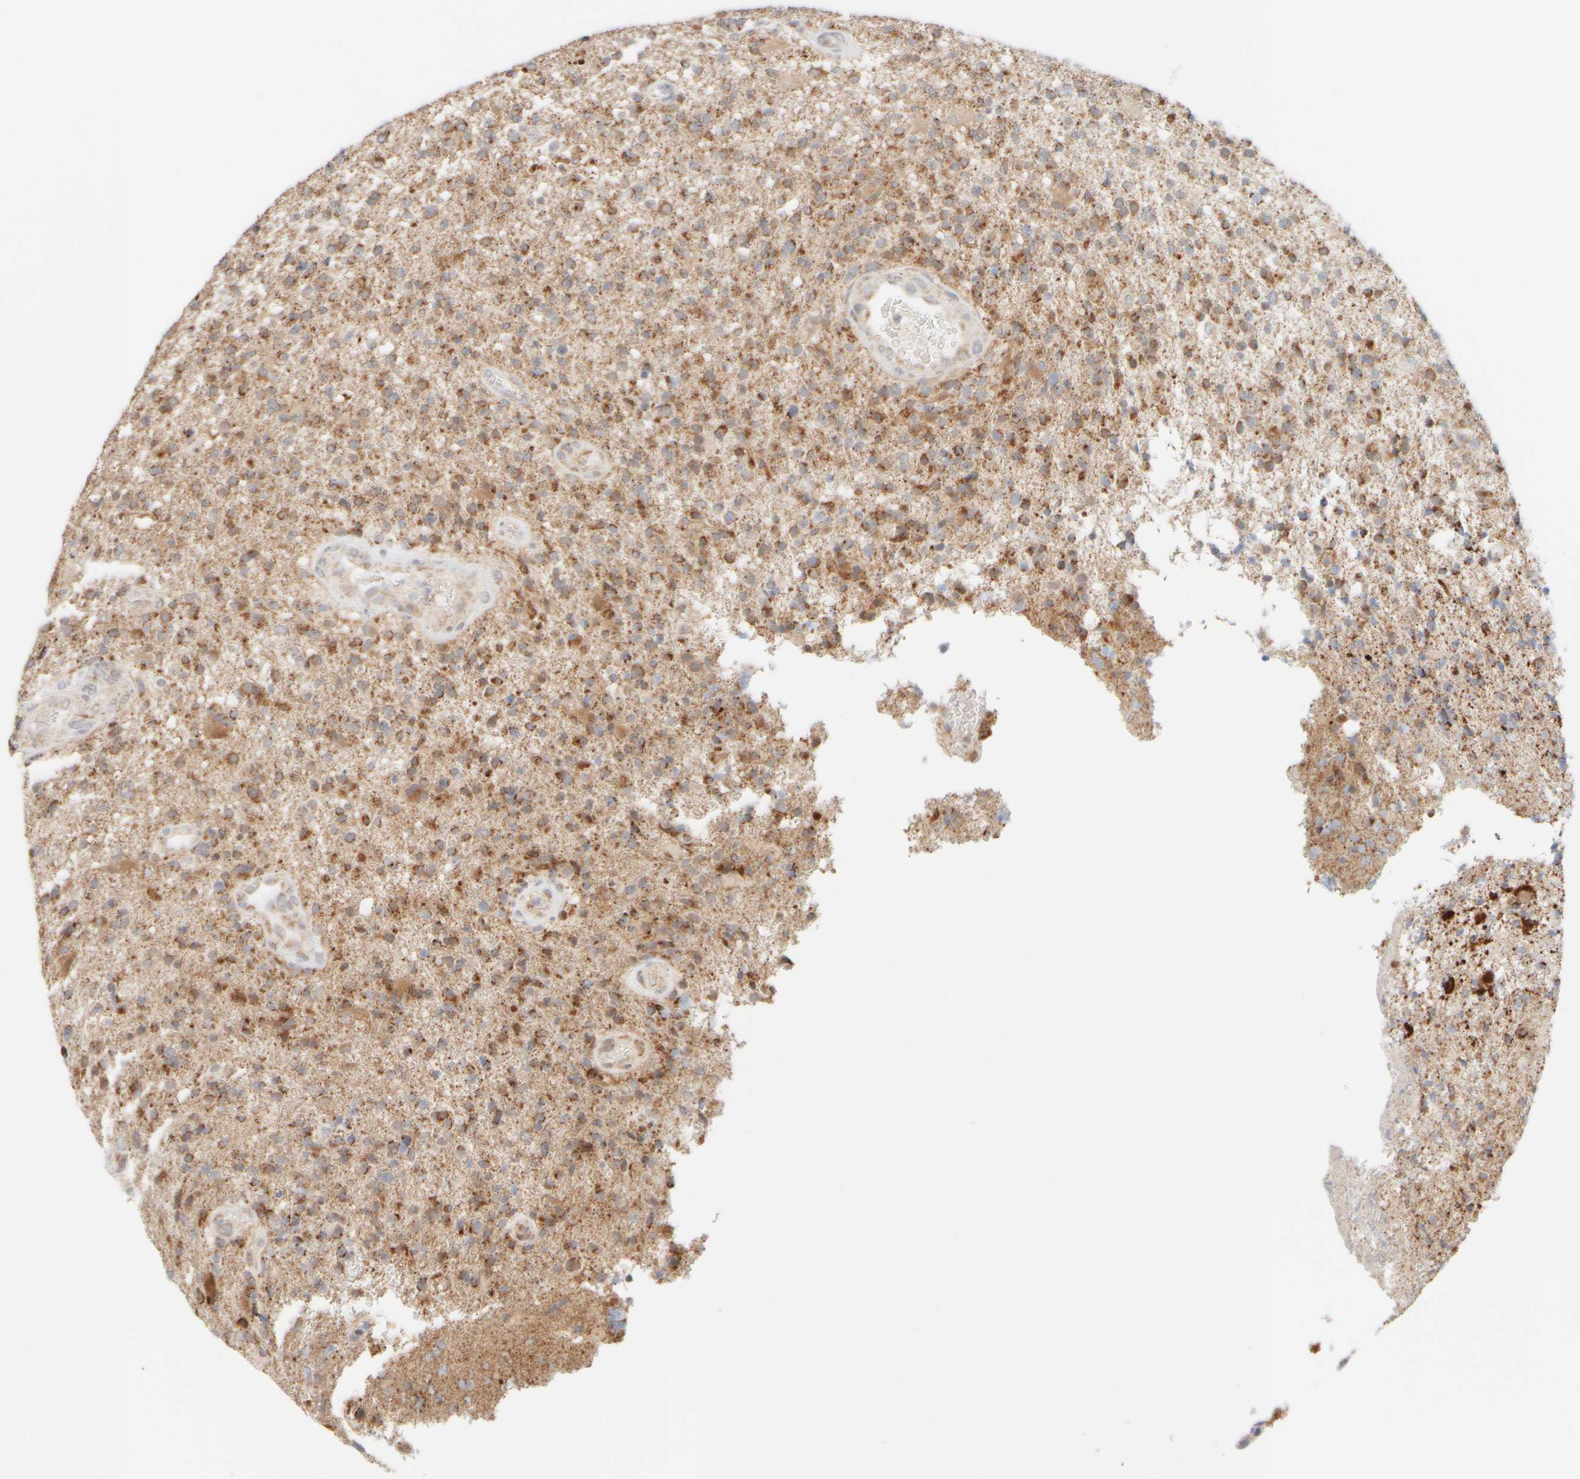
{"staining": {"intensity": "moderate", "quantity": ">75%", "location": "cytoplasmic/membranous"}, "tissue": "glioma", "cell_type": "Tumor cells", "image_type": "cancer", "snomed": [{"axis": "morphology", "description": "Glioma, malignant, High grade"}, {"axis": "topography", "description": "Brain"}], "caption": "A brown stain shows moderate cytoplasmic/membranous staining of a protein in glioma tumor cells. (DAB = brown stain, brightfield microscopy at high magnification).", "gene": "PPM1K", "patient": {"sex": "male", "age": 72}}